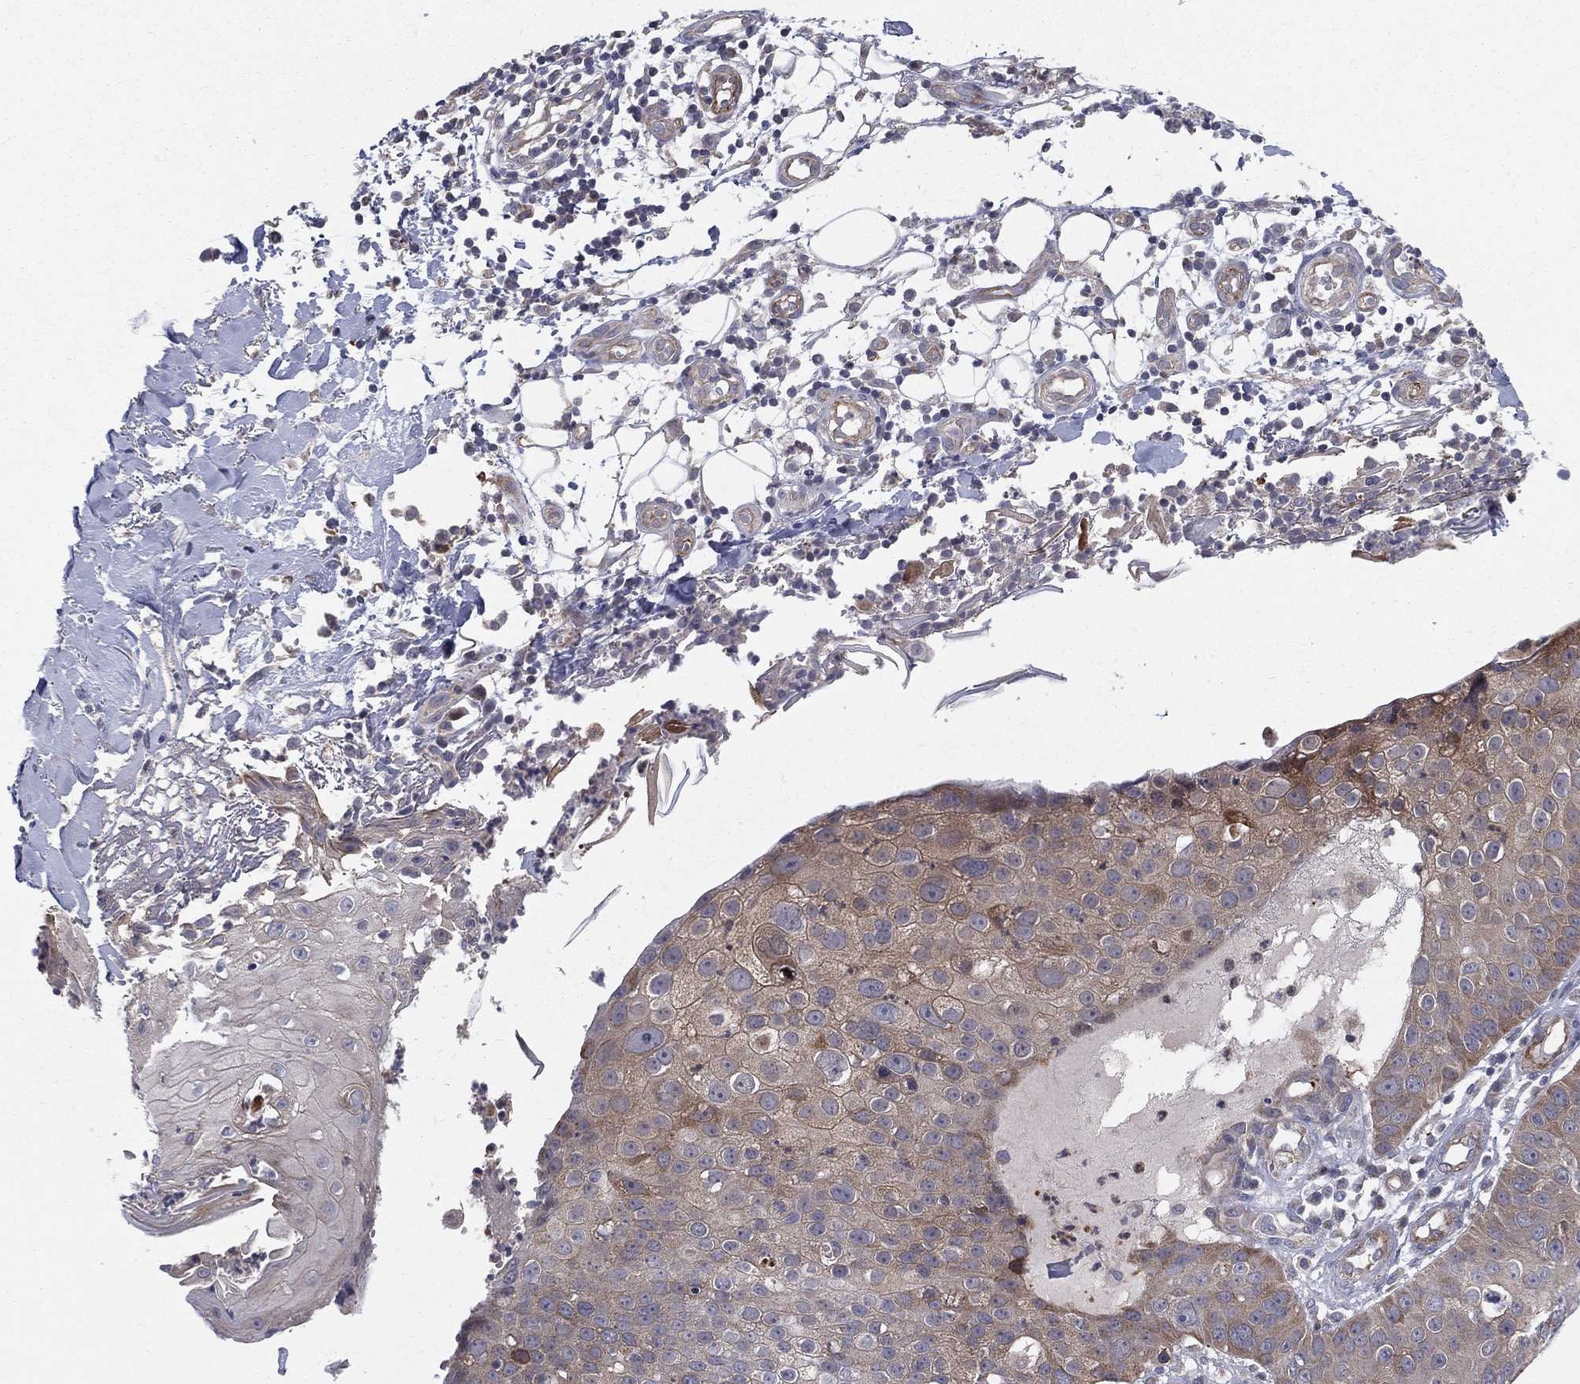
{"staining": {"intensity": "moderate", "quantity": "<25%", "location": "cytoplasmic/membranous"}, "tissue": "skin cancer", "cell_type": "Tumor cells", "image_type": "cancer", "snomed": [{"axis": "morphology", "description": "Squamous cell carcinoma, NOS"}, {"axis": "topography", "description": "Skin"}], "caption": "This is an image of immunohistochemistry (IHC) staining of skin cancer (squamous cell carcinoma), which shows moderate expression in the cytoplasmic/membranous of tumor cells.", "gene": "POMZP3", "patient": {"sex": "male", "age": 71}}